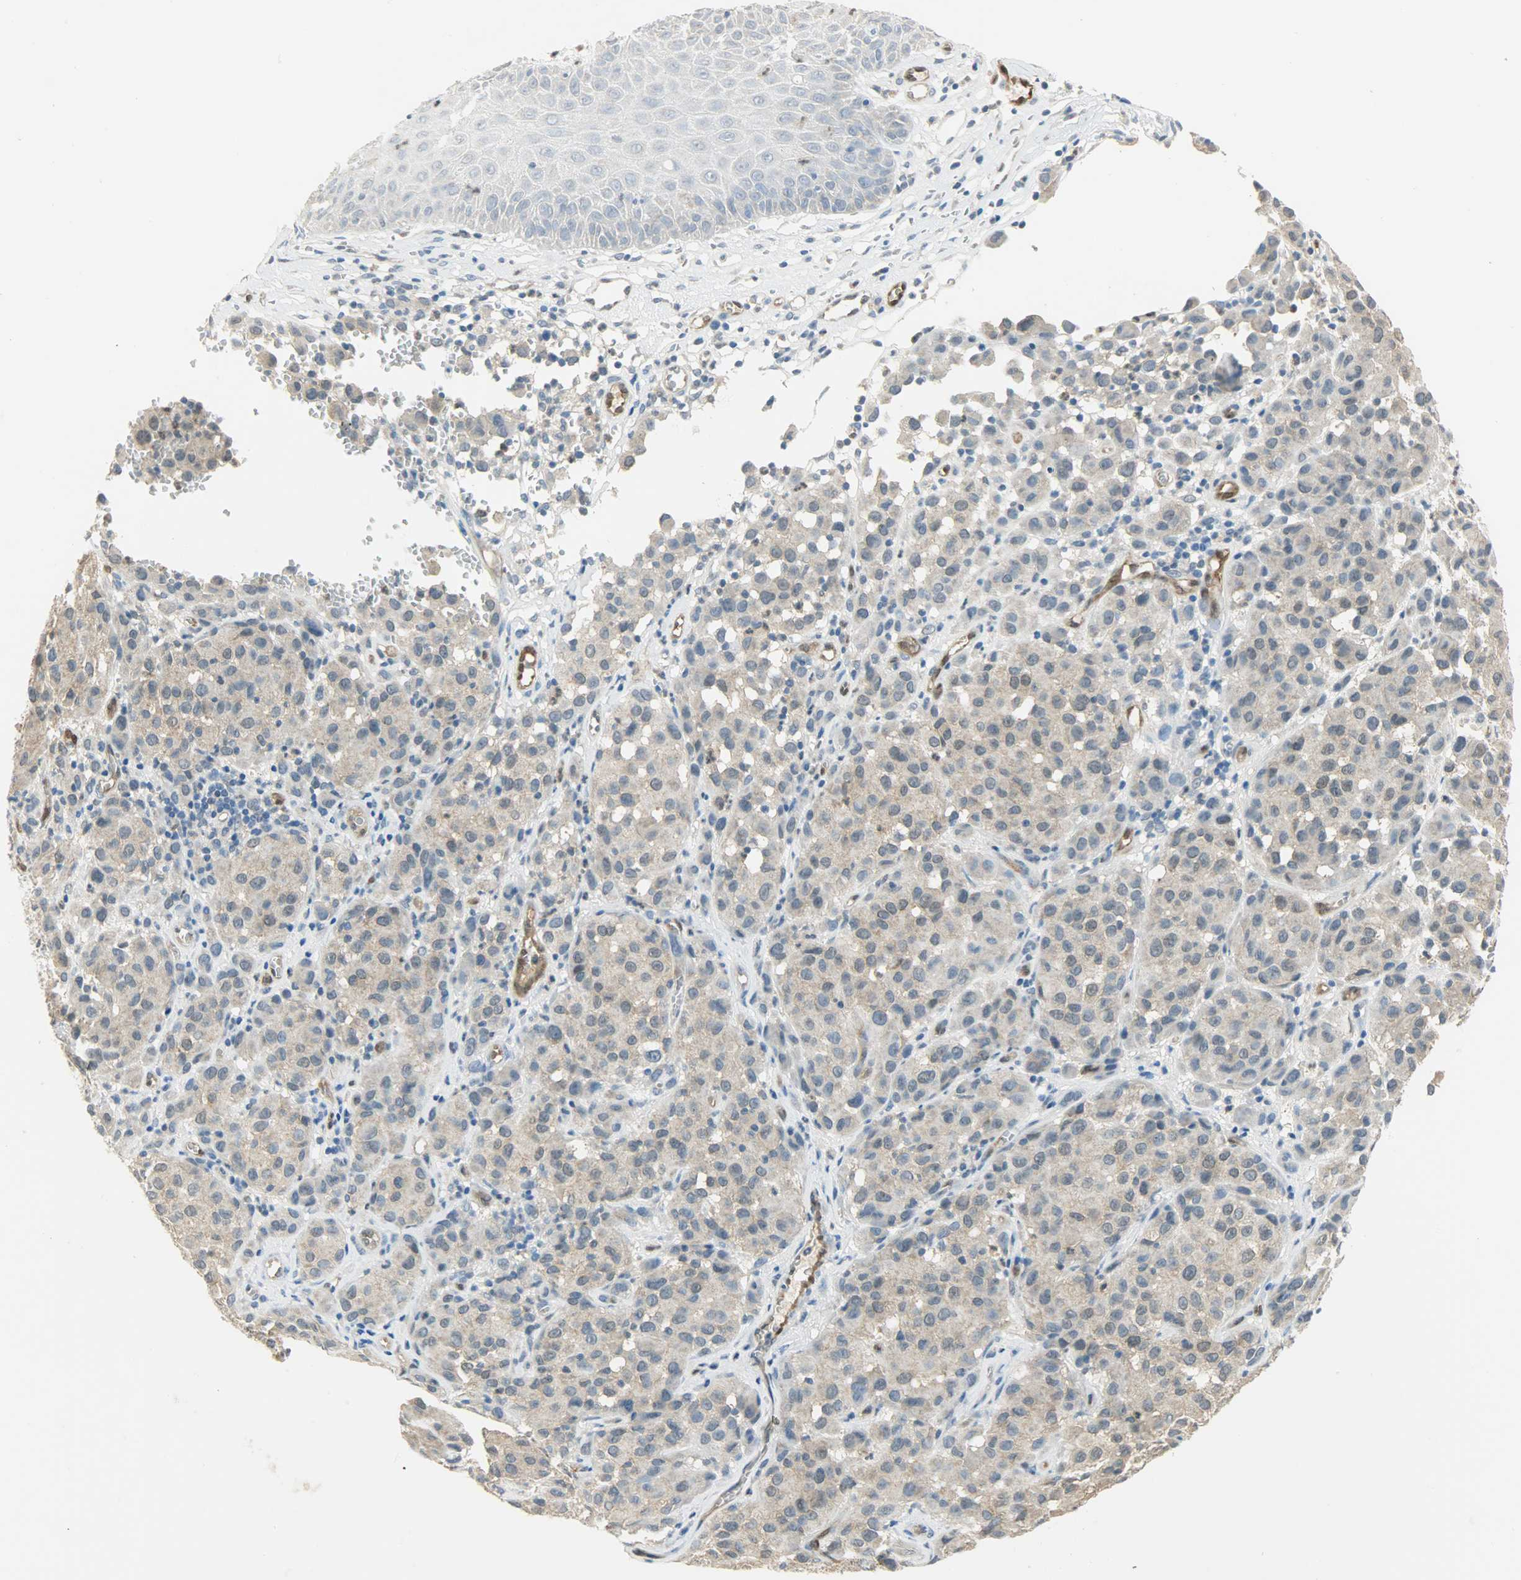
{"staining": {"intensity": "weak", "quantity": "25%-75%", "location": "cytoplasmic/membranous"}, "tissue": "melanoma", "cell_type": "Tumor cells", "image_type": "cancer", "snomed": [{"axis": "morphology", "description": "Malignant melanoma, NOS"}, {"axis": "topography", "description": "Skin"}], "caption": "High-power microscopy captured an IHC histopathology image of malignant melanoma, revealing weak cytoplasmic/membranous positivity in about 25%-75% of tumor cells.", "gene": "FKBP1A", "patient": {"sex": "female", "age": 21}}